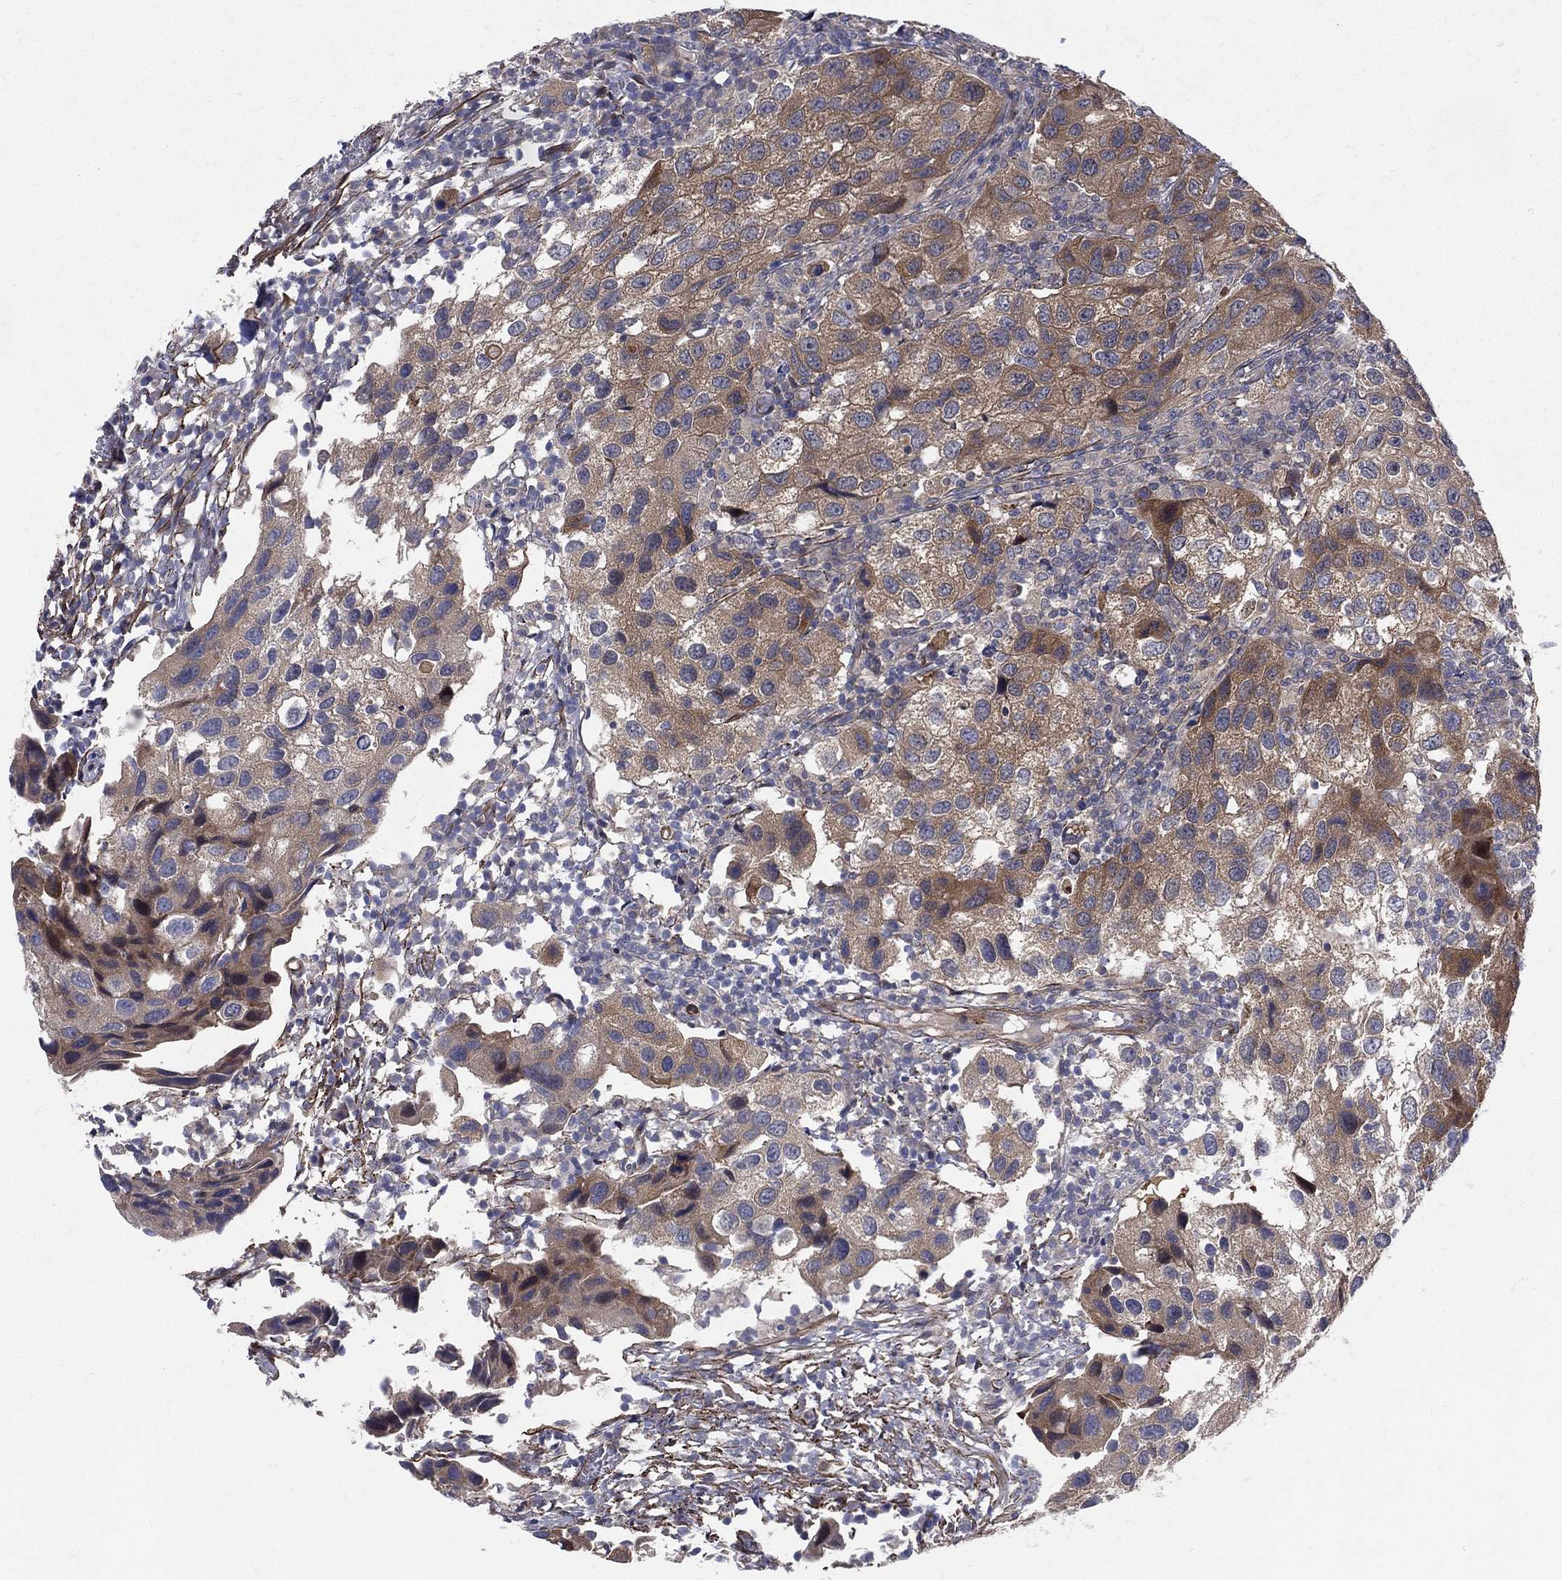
{"staining": {"intensity": "moderate", "quantity": "25%-75%", "location": "cytoplasmic/membranous"}, "tissue": "urothelial cancer", "cell_type": "Tumor cells", "image_type": "cancer", "snomed": [{"axis": "morphology", "description": "Urothelial carcinoma, High grade"}, {"axis": "topography", "description": "Urinary bladder"}], "caption": "Human urothelial carcinoma (high-grade) stained with a brown dye reveals moderate cytoplasmic/membranous positive expression in approximately 25%-75% of tumor cells.", "gene": "POMZP3", "patient": {"sex": "male", "age": 79}}